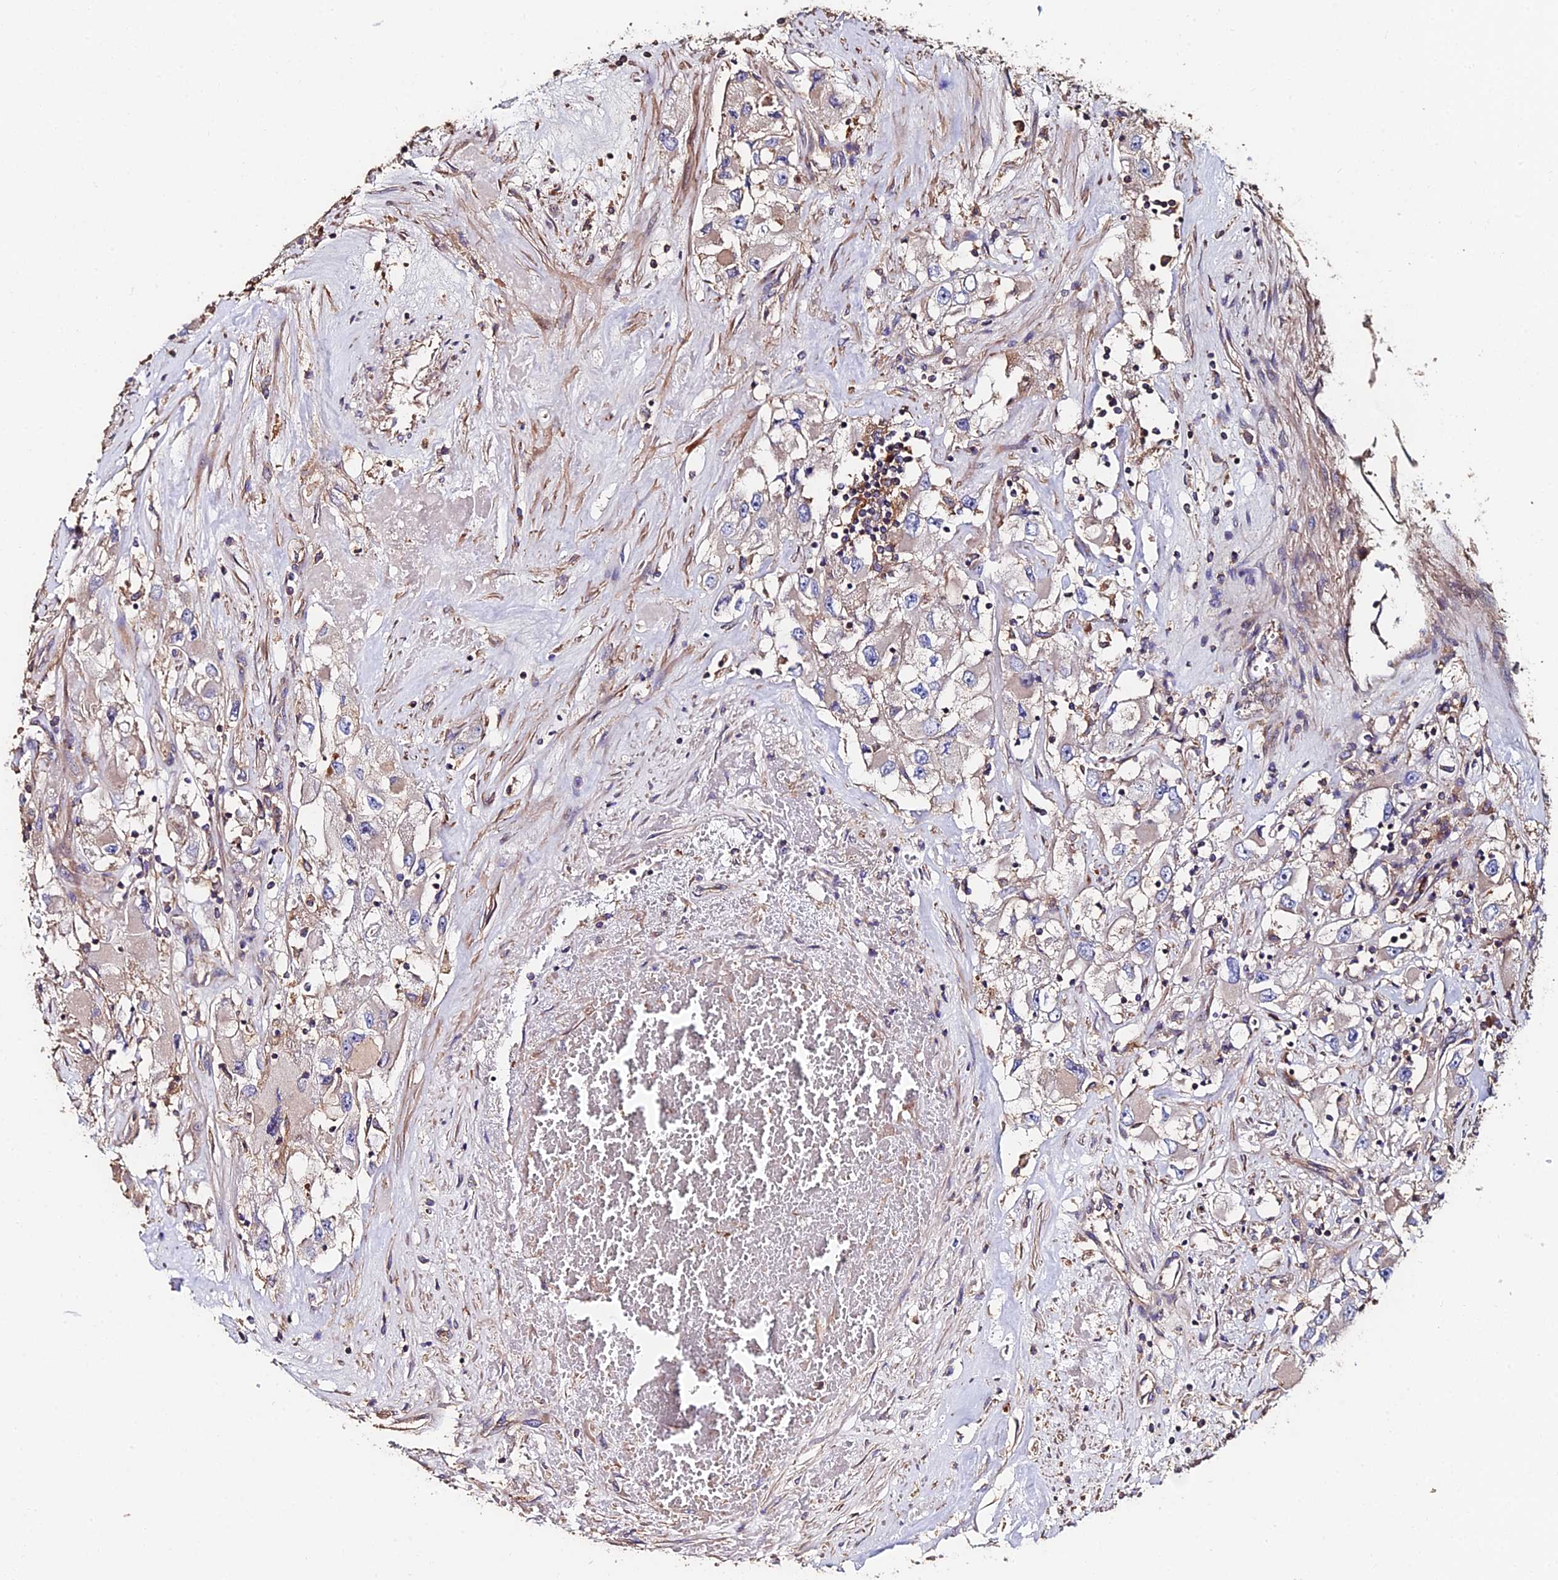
{"staining": {"intensity": "moderate", "quantity": "<25%", "location": "cytoplasmic/membranous"}, "tissue": "renal cancer", "cell_type": "Tumor cells", "image_type": "cancer", "snomed": [{"axis": "morphology", "description": "Adenocarcinoma, NOS"}, {"axis": "topography", "description": "Kidney"}], "caption": "A low amount of moderate cytoplasmic/membranous positivity is seen in approximately <25% of tumor cells in renal cancer (adenocarcinoma) tissue. (IHC, brightfield microscopy, high magnification).", "gene": "EXT1", "patient": {"sex": "female", "age": 52}}